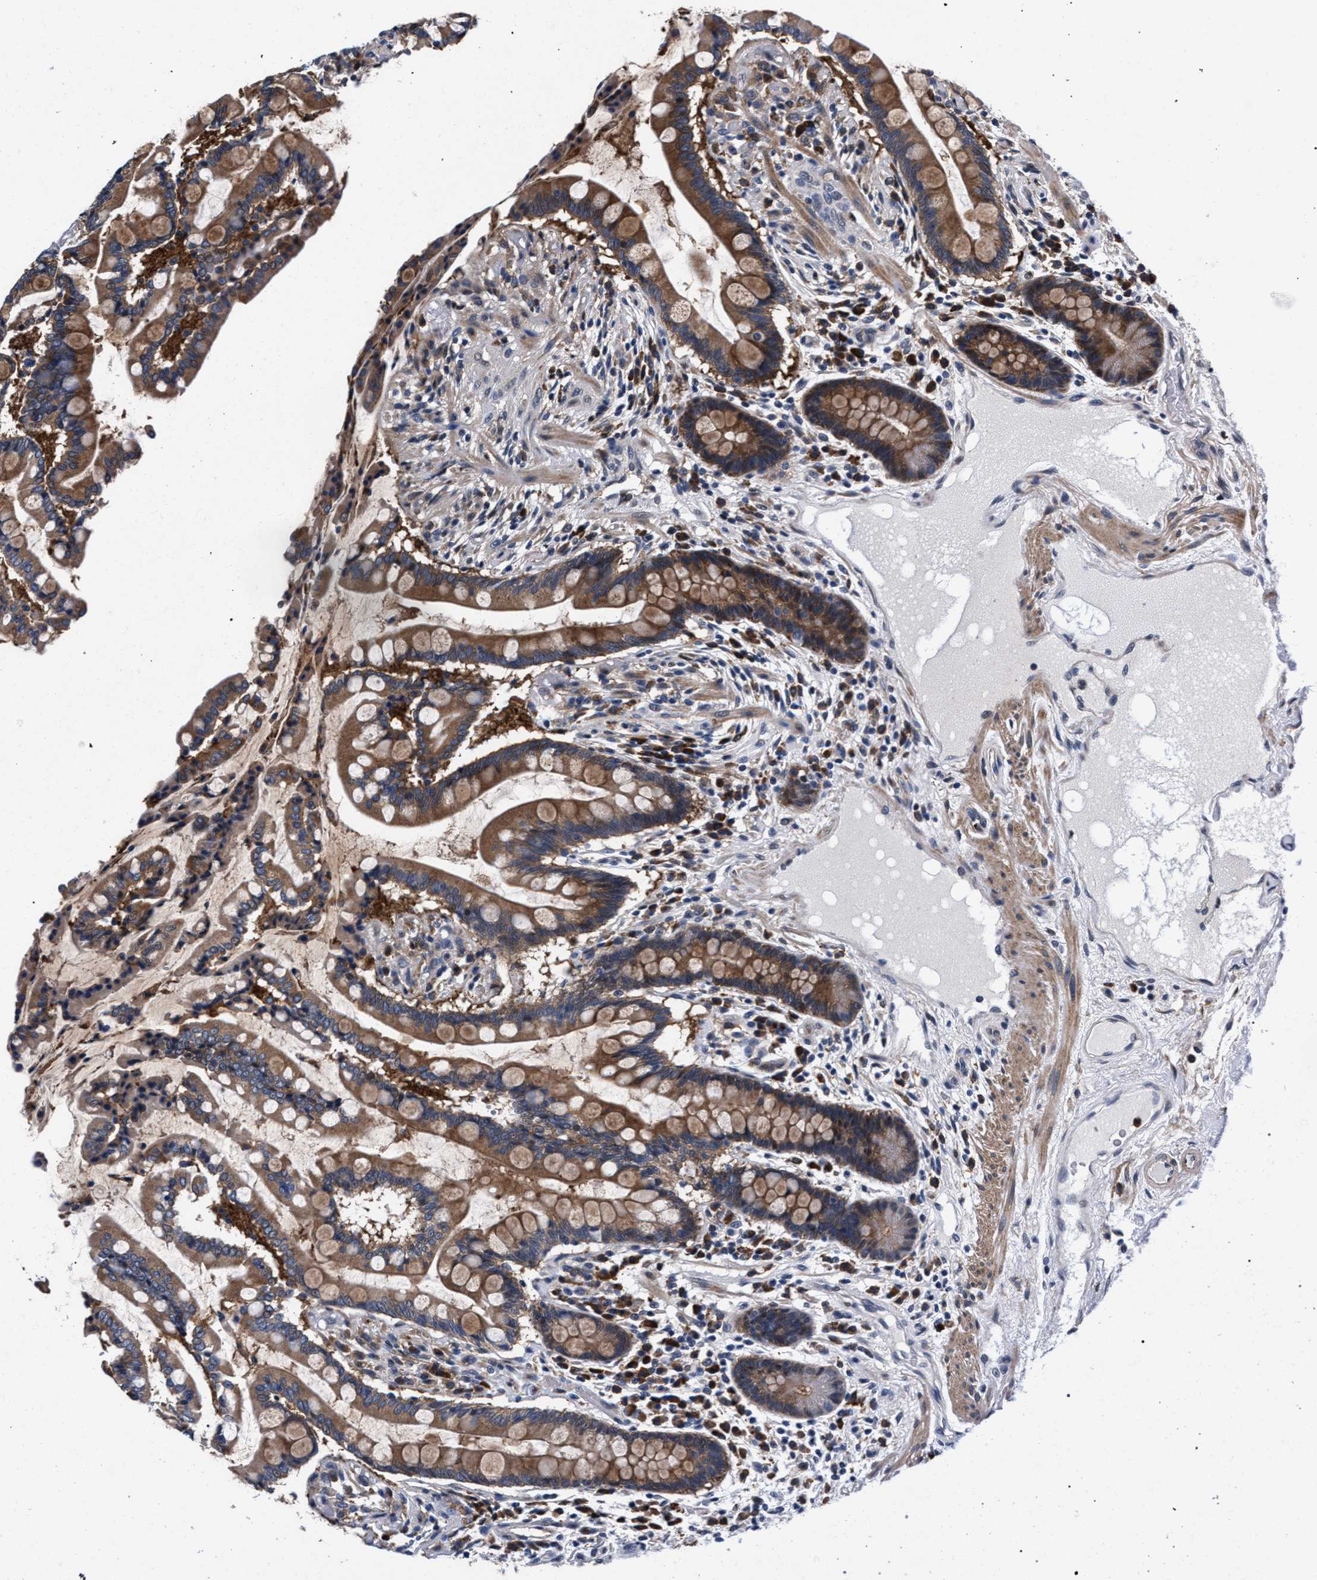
{"staining": {"intensity": "weak", "quantity": "<25%", "location": "cytoplasmic/membranous"}, "tissue": "colon", "cell_type": "Endothelial cells", "image_type": "normal", "snomed": [{"axis": "morphology", "description": "Normal tissue, NOS"}, {"axis": "topography", "description": "Colon"}], "caption": "High power microscopy image of an IHC histopathology image of unremarkable colon, revealing no significant staining in endothelial cells.", "gene": "ZNF462", "patient": {"sex": "male", "age": 73}}